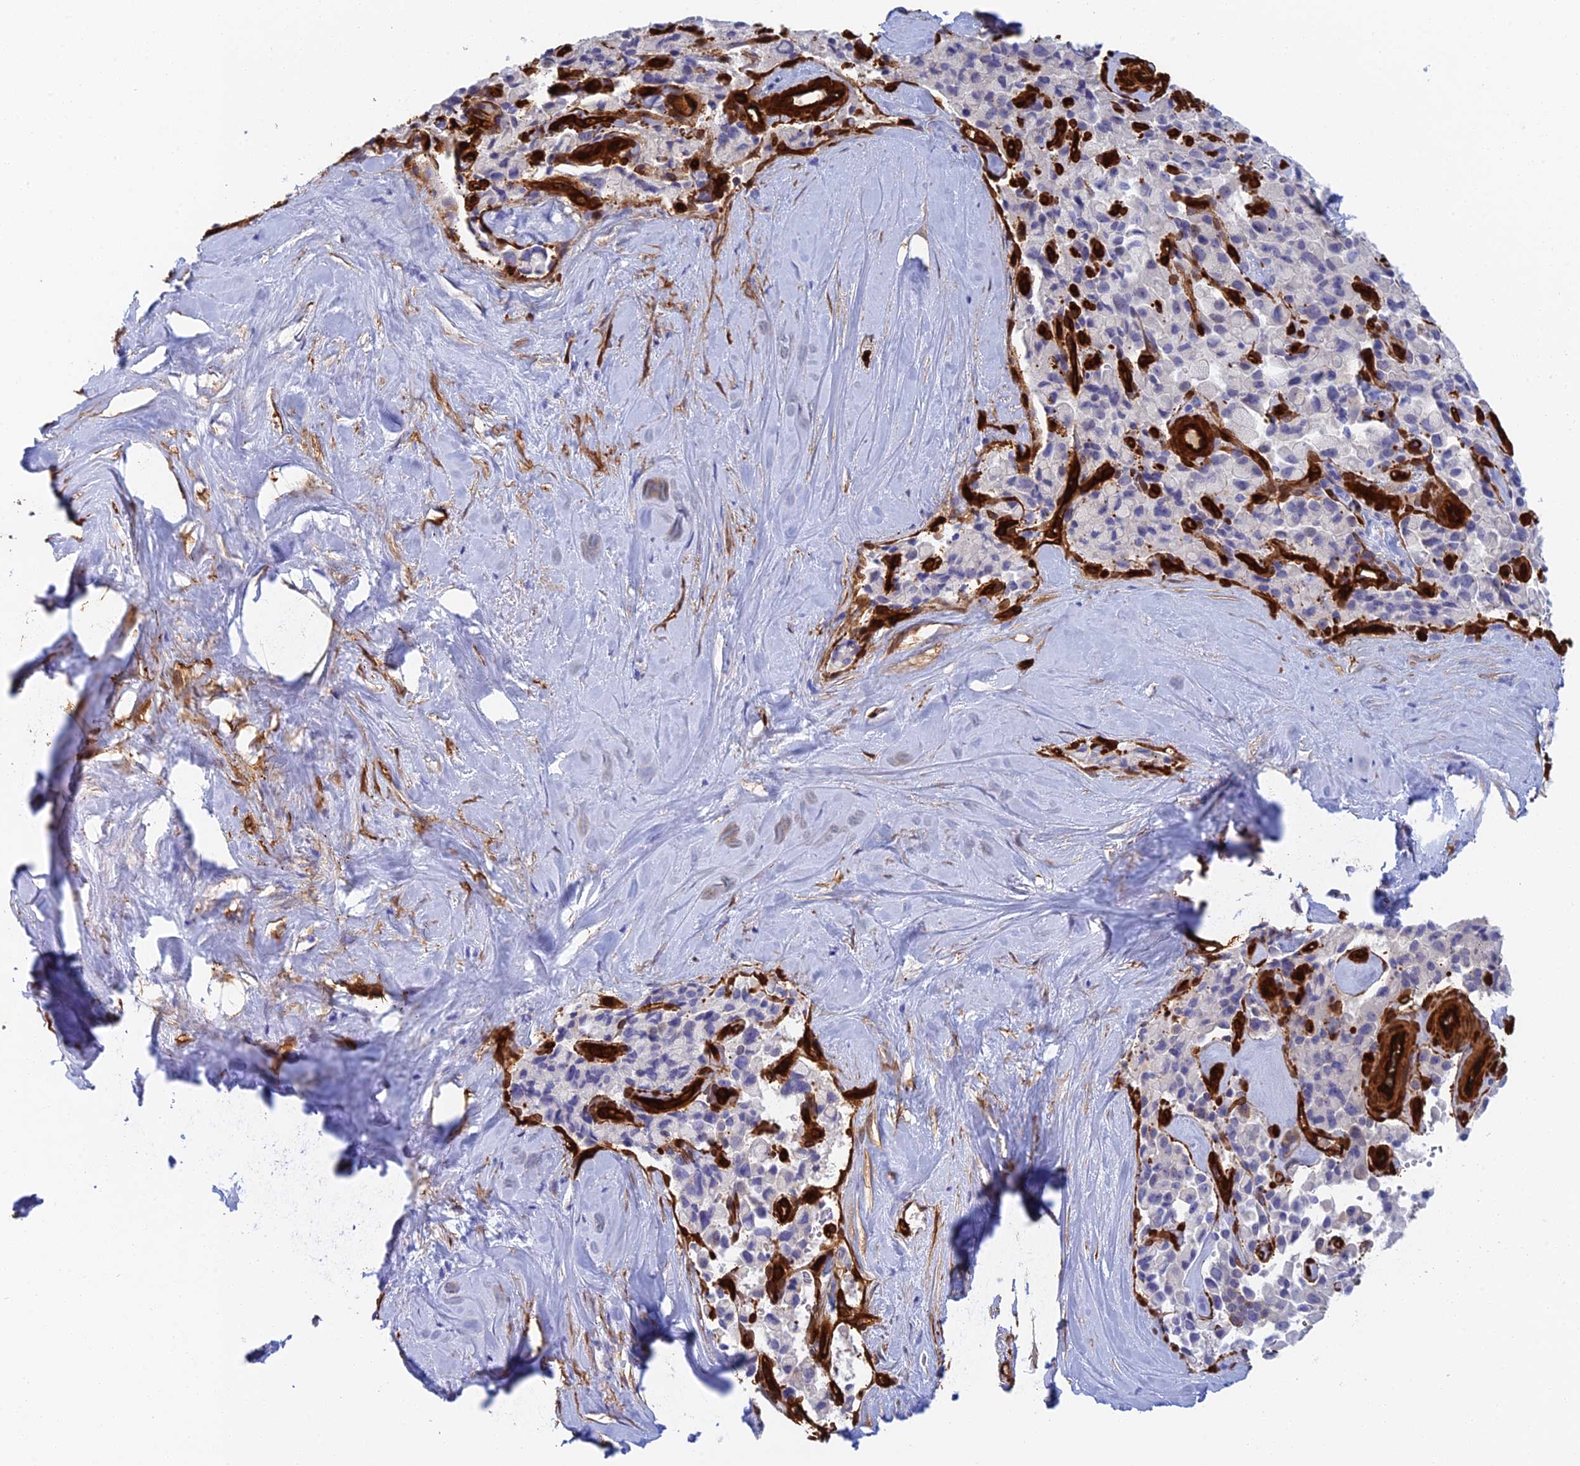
{"staining": {"intensity": "negative", "quantity": "none", "location": "none"}, "tissue": "pancreatic cancer", "cell_type": "Tumor cells", "image_type": "cancer", "snomed": [{"axis": "morphology", "description": "Adenocarcinoma, NOS"}, {"axis": "topography", "description": "Pancreas"}], "caption": "Immunohistochemistry (IHC) image of human pancreatic cancer (adenocarcinoma) stained for a protein (brown), which displays no positivity in tumor cells.", "gene": "CRIP2", "patient": {"sex": "male", "age": 65}}